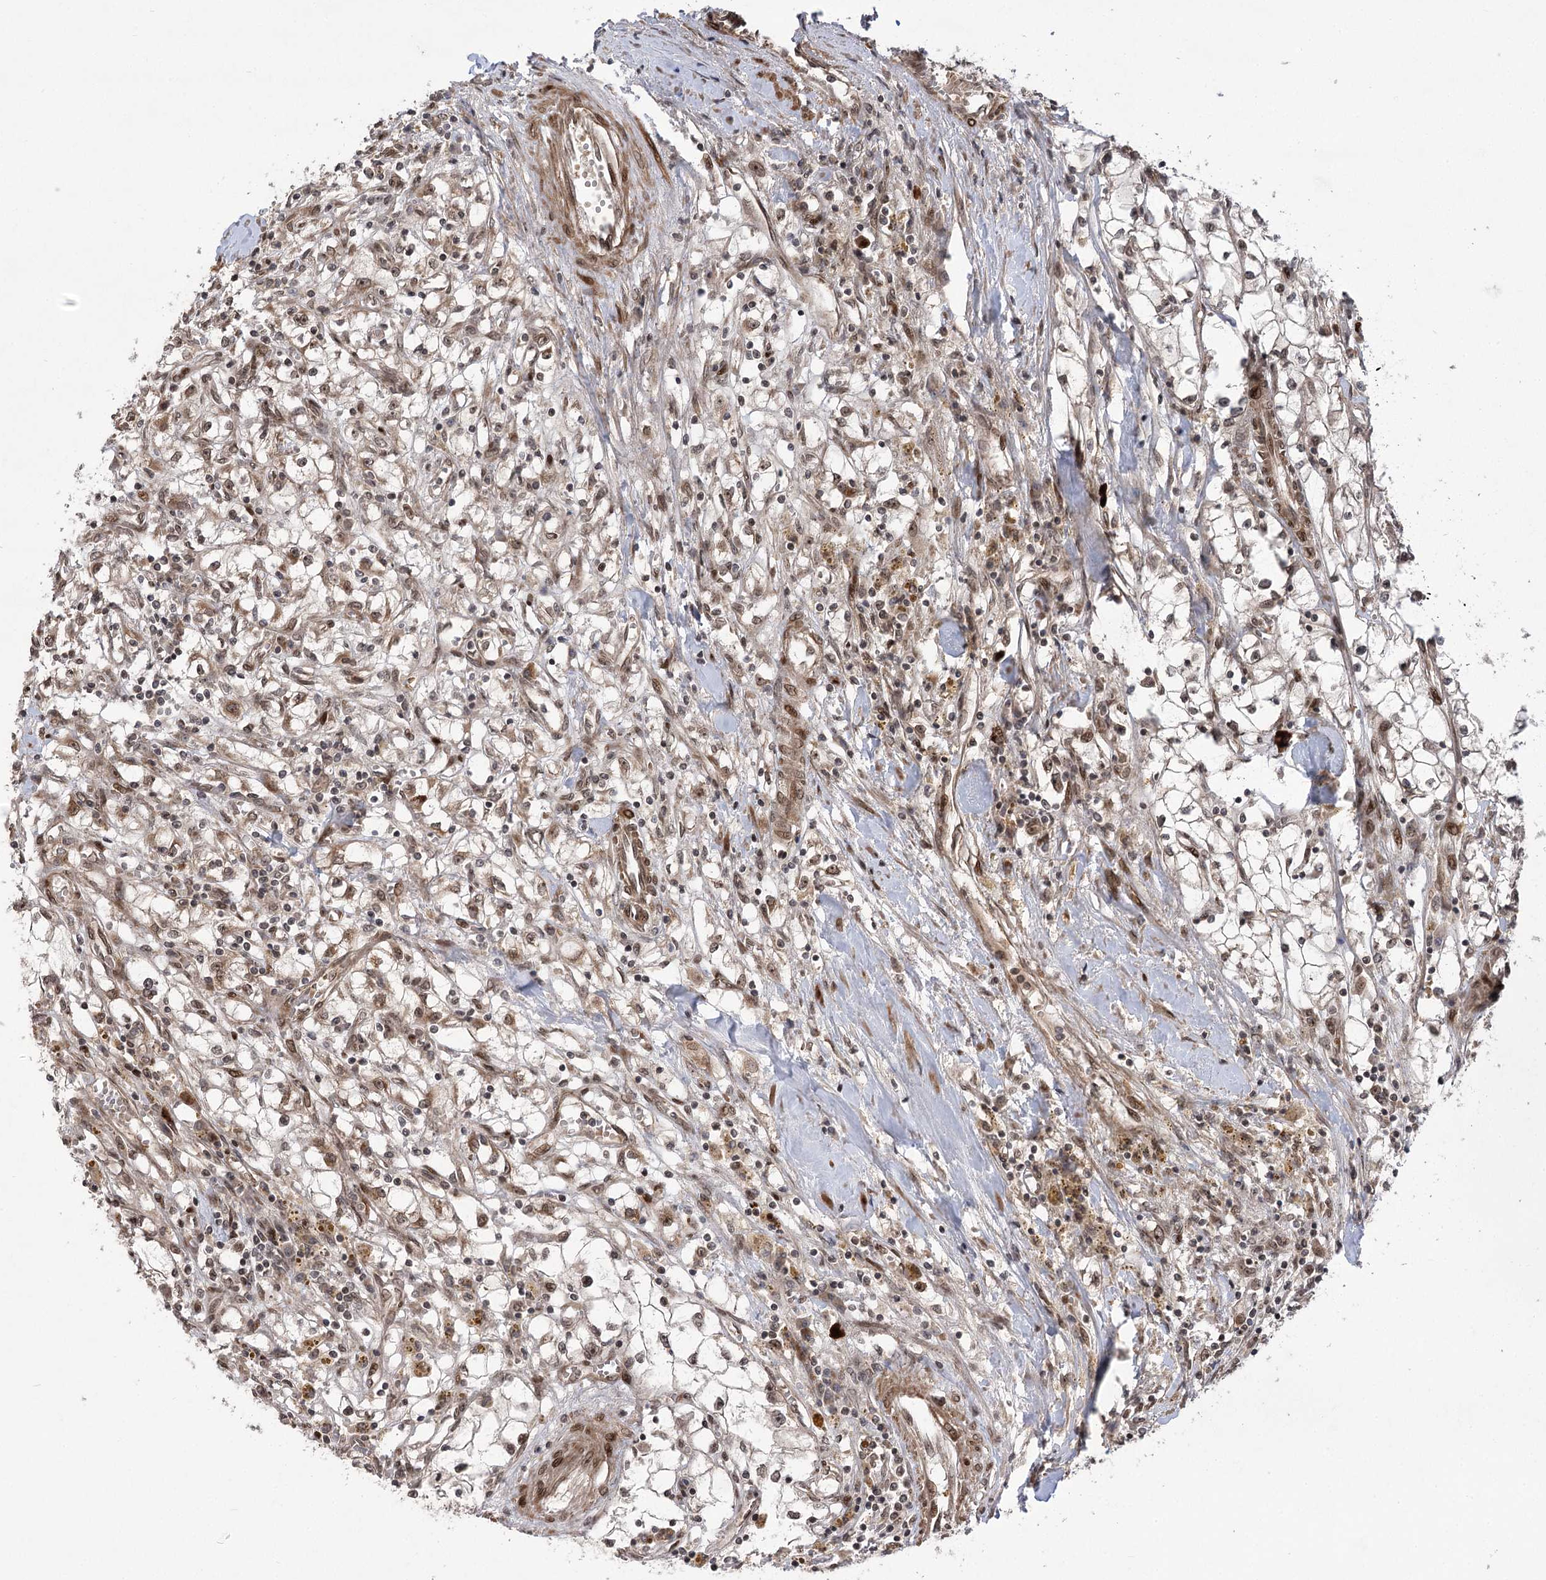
{"staining": {"intensity": "weak", "quantity": "25%-75%", "location": "cytoplasmic/membranous,nuclear"}, "tissue": "renal cancer", "cell_type": "Tumor cells", "image_type": "cancer", "snomed": [{"axis": "morphology", "description": "Adenocarcinoma, NOS"}, {"axis": "topography", "description": "Kidney"}], "caption": "A high-resolution image shows immunohistochemistry staining of renal cancer, which shows weak cytoplasmic/membranous and nuclear positivity in approximately 25%-75% of tumor cells.", "gene": "TENM2", "patient": {"sex": "male", "age": 56}}